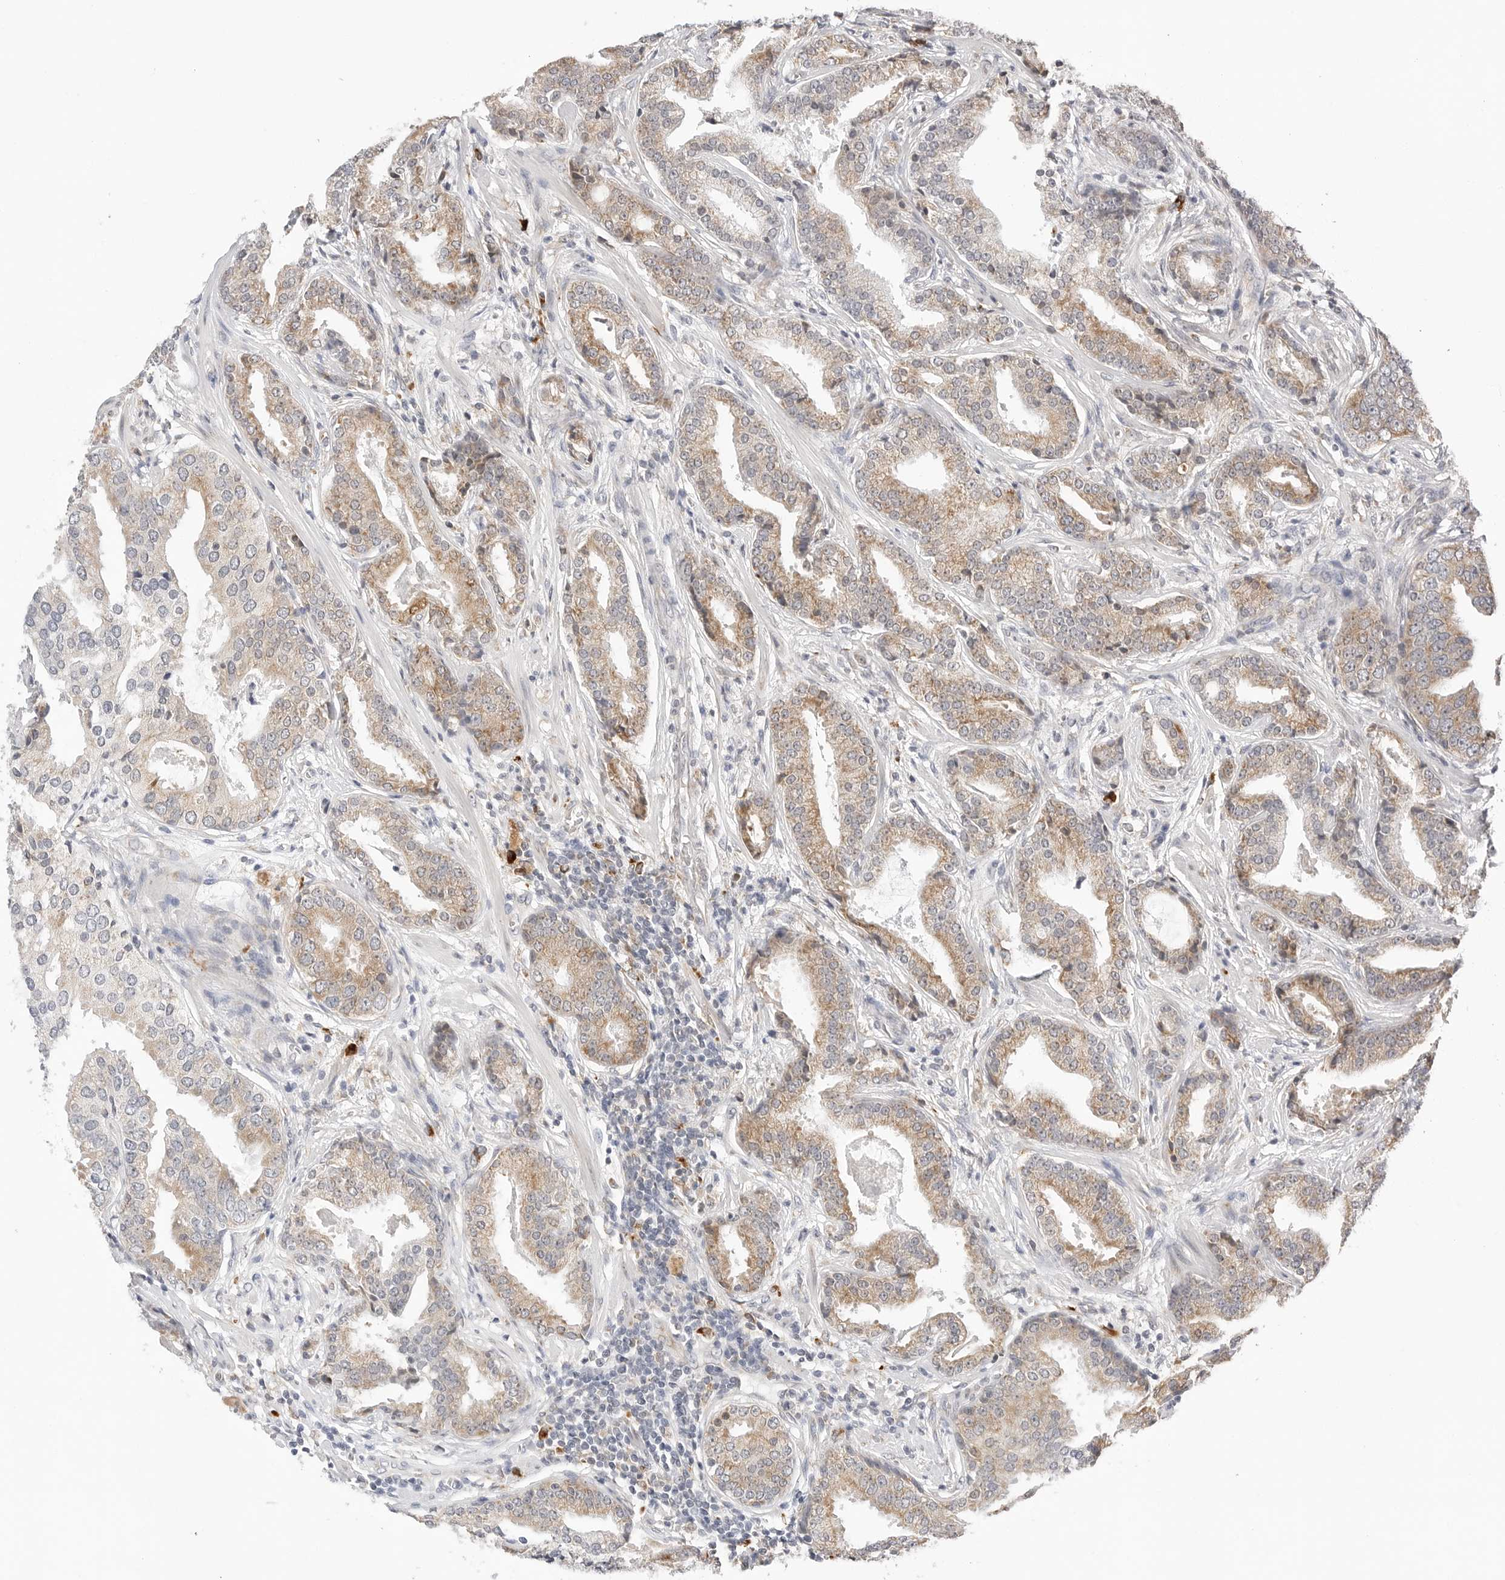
{"staining": {"intensity": "weak", "quantity": ">75%", "location": "cytoplasmic/membranous"}, "tissue": "prostate cancer", "cell_type": "Tumor cells", "image_type": "cancer", "snomed": [{"axis": "morphology", "description": "Adenocarcinoma, Low grade"}, {"axis": "topography", "description": "Prostate"}], "caption": "Weak cytoplasmic/membranous expression is seen in approximately >75% of tumor cells in prostate adenocarcinoma (low-grade).", "gene": "RPN1", "patient": {"sex": "male", "age": 67}}